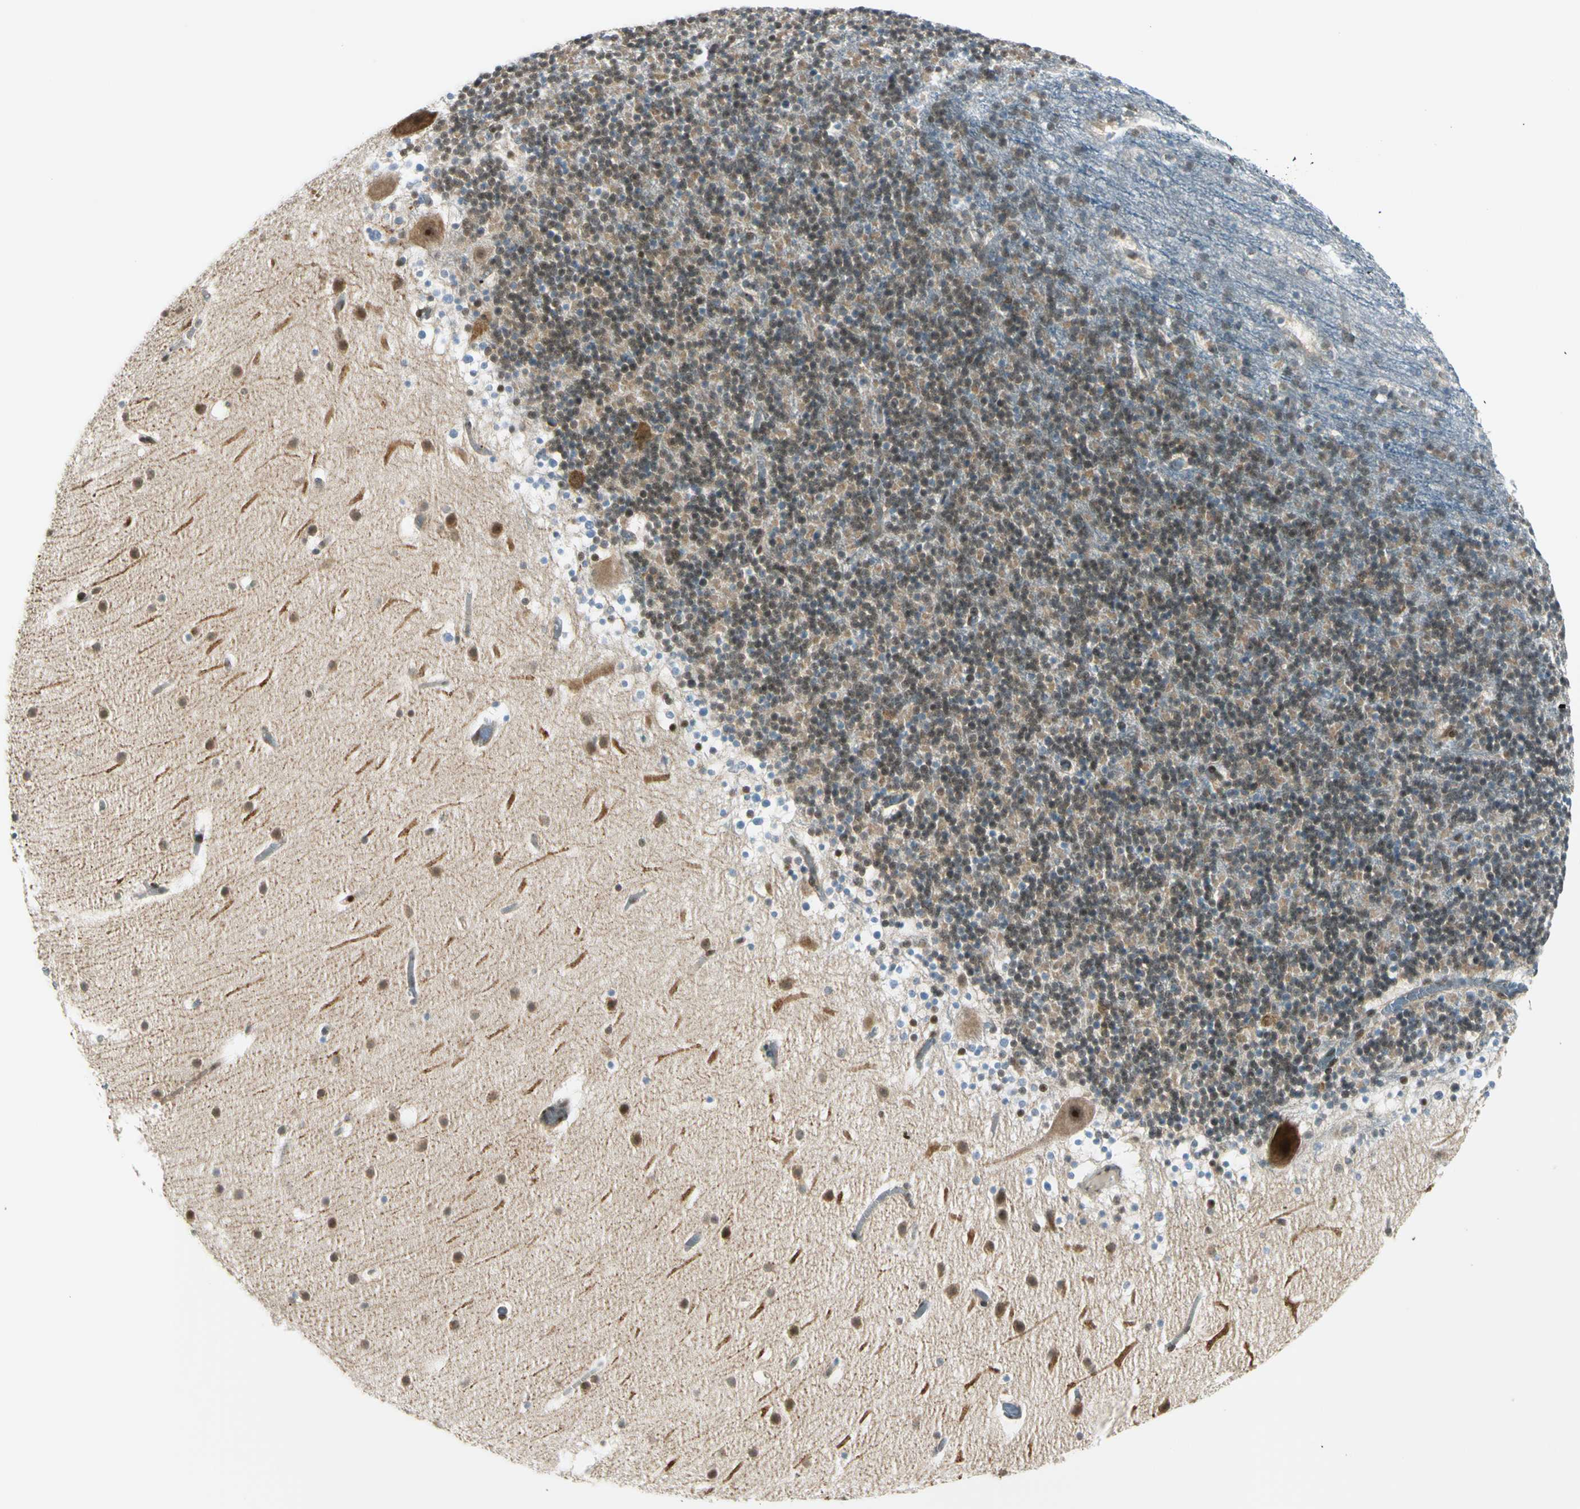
{"staining": {"intensity": "moderate", "quantity": "25%-75%", "location": "cytoplasmic/membranous,nuclear"}, "tissue": "cerebellum", "cell_type": "Cells in granular layer", "image_type": "normal", "snomed": [{"axis": "morphology", "description": "Normal tissue, NOS"}, {"axis": "topography", "description": "Cerebellum"}], "caption": "Human cerebellum stained with a brown dye shows moderate cytoplasmic/membranous,nuclear positive positivity in approximately 25%-75% of cells in granular layer.", "gene": "DAXX", "patient": {"sex": "male", "age": 45}}